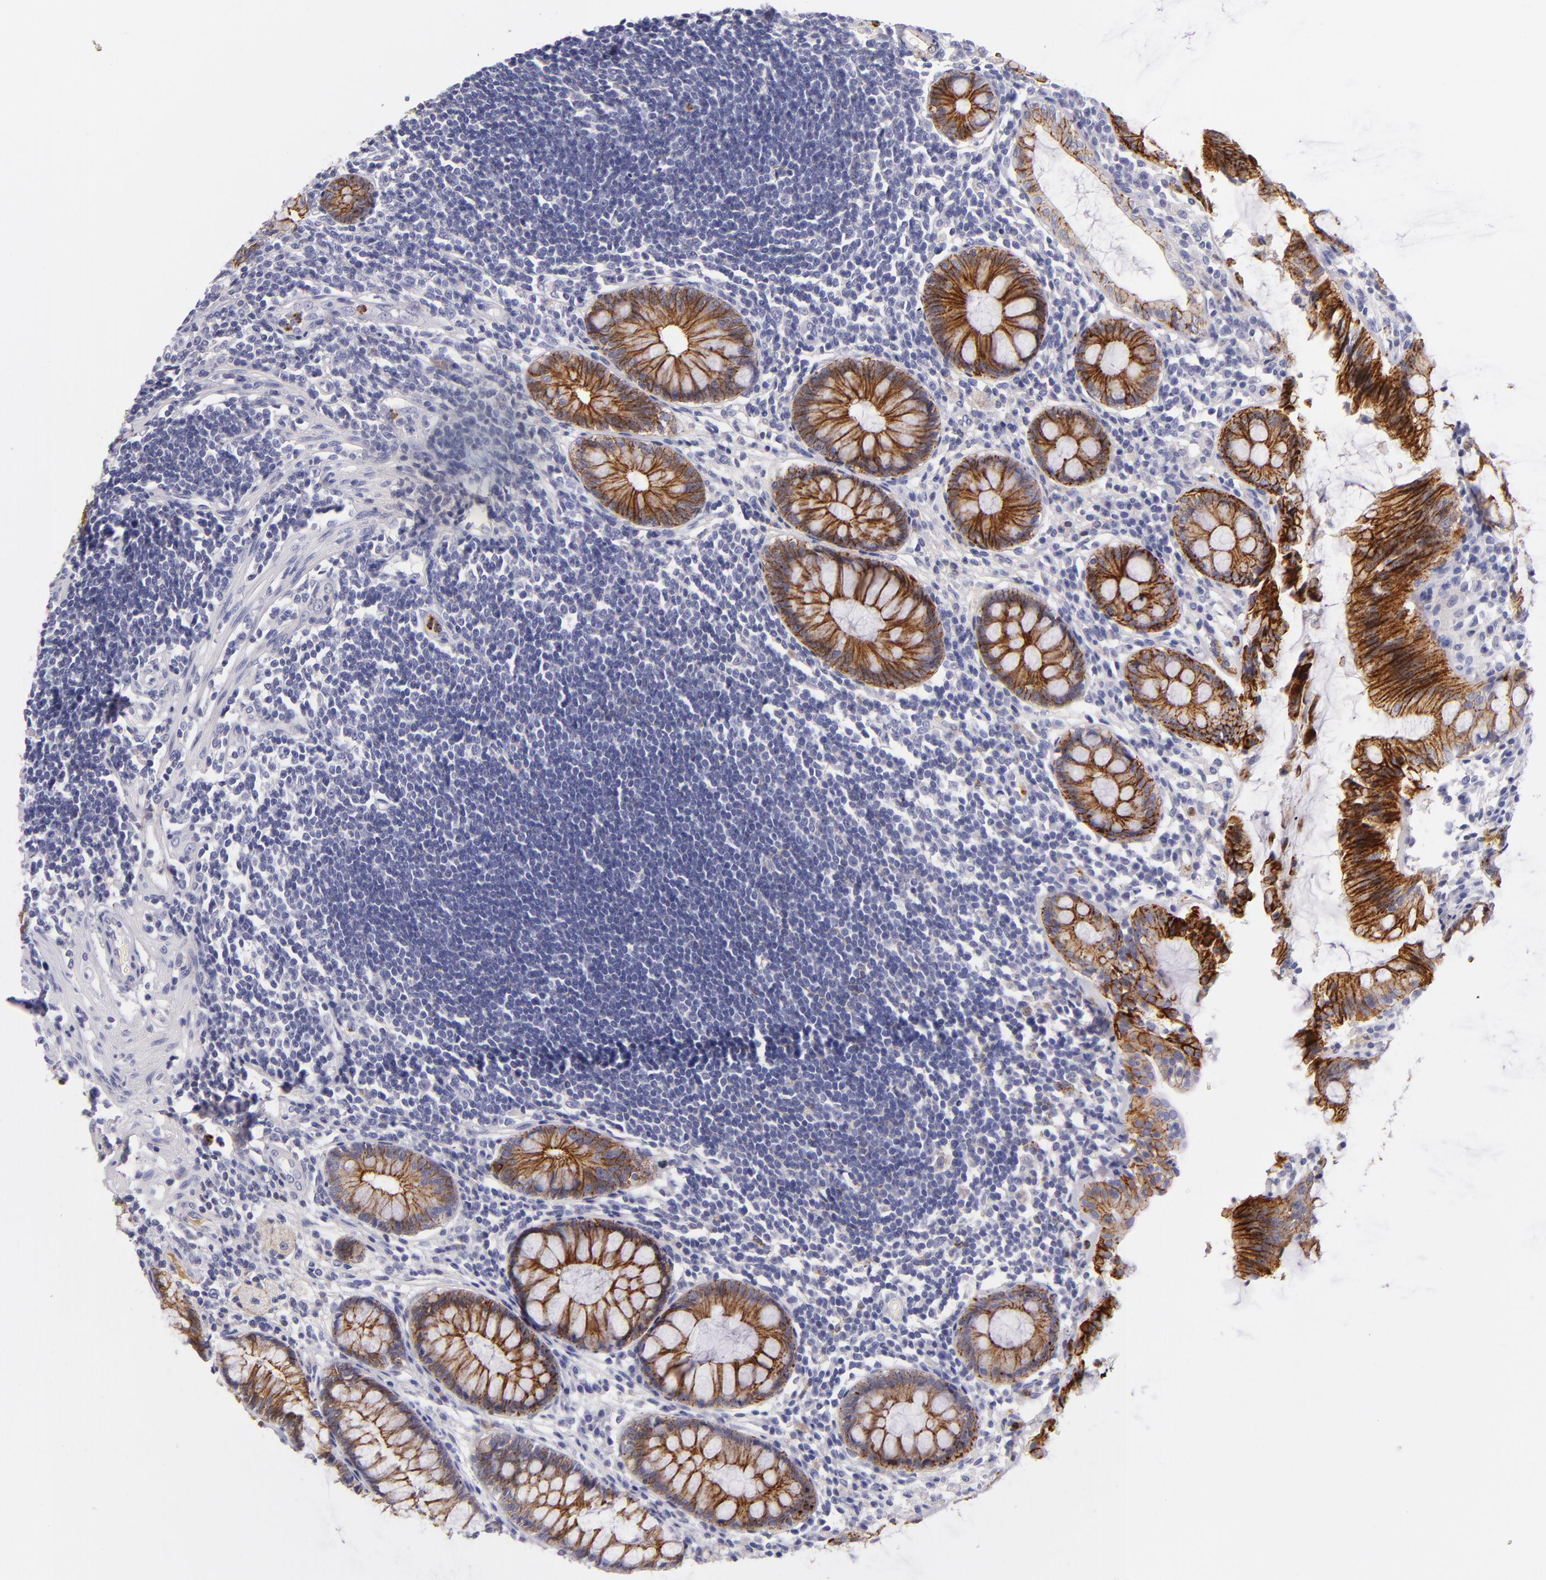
{"staining": {"intensity": "strong", "quantity": ">75%", "location": "cytoplasmic/membranous"}, "tissue": "rectum", "cell_type": "Glandular cells", "image_type": "normal", "snomed": [{"axis": "morphology", "description": "Normal tissue, NOS"}, {"axis": "topography", "description": "Rectum"}], "caption": "Glandular cells reveal high levels of strong cytoplasmic/membranous positivity in approximately >75% of cells in unremarkable rectum. (Brightfield microscopy of DAB IHC at high magnification).", "gene": "CDH3", "patient": {"sex": "female", "age": 66}}